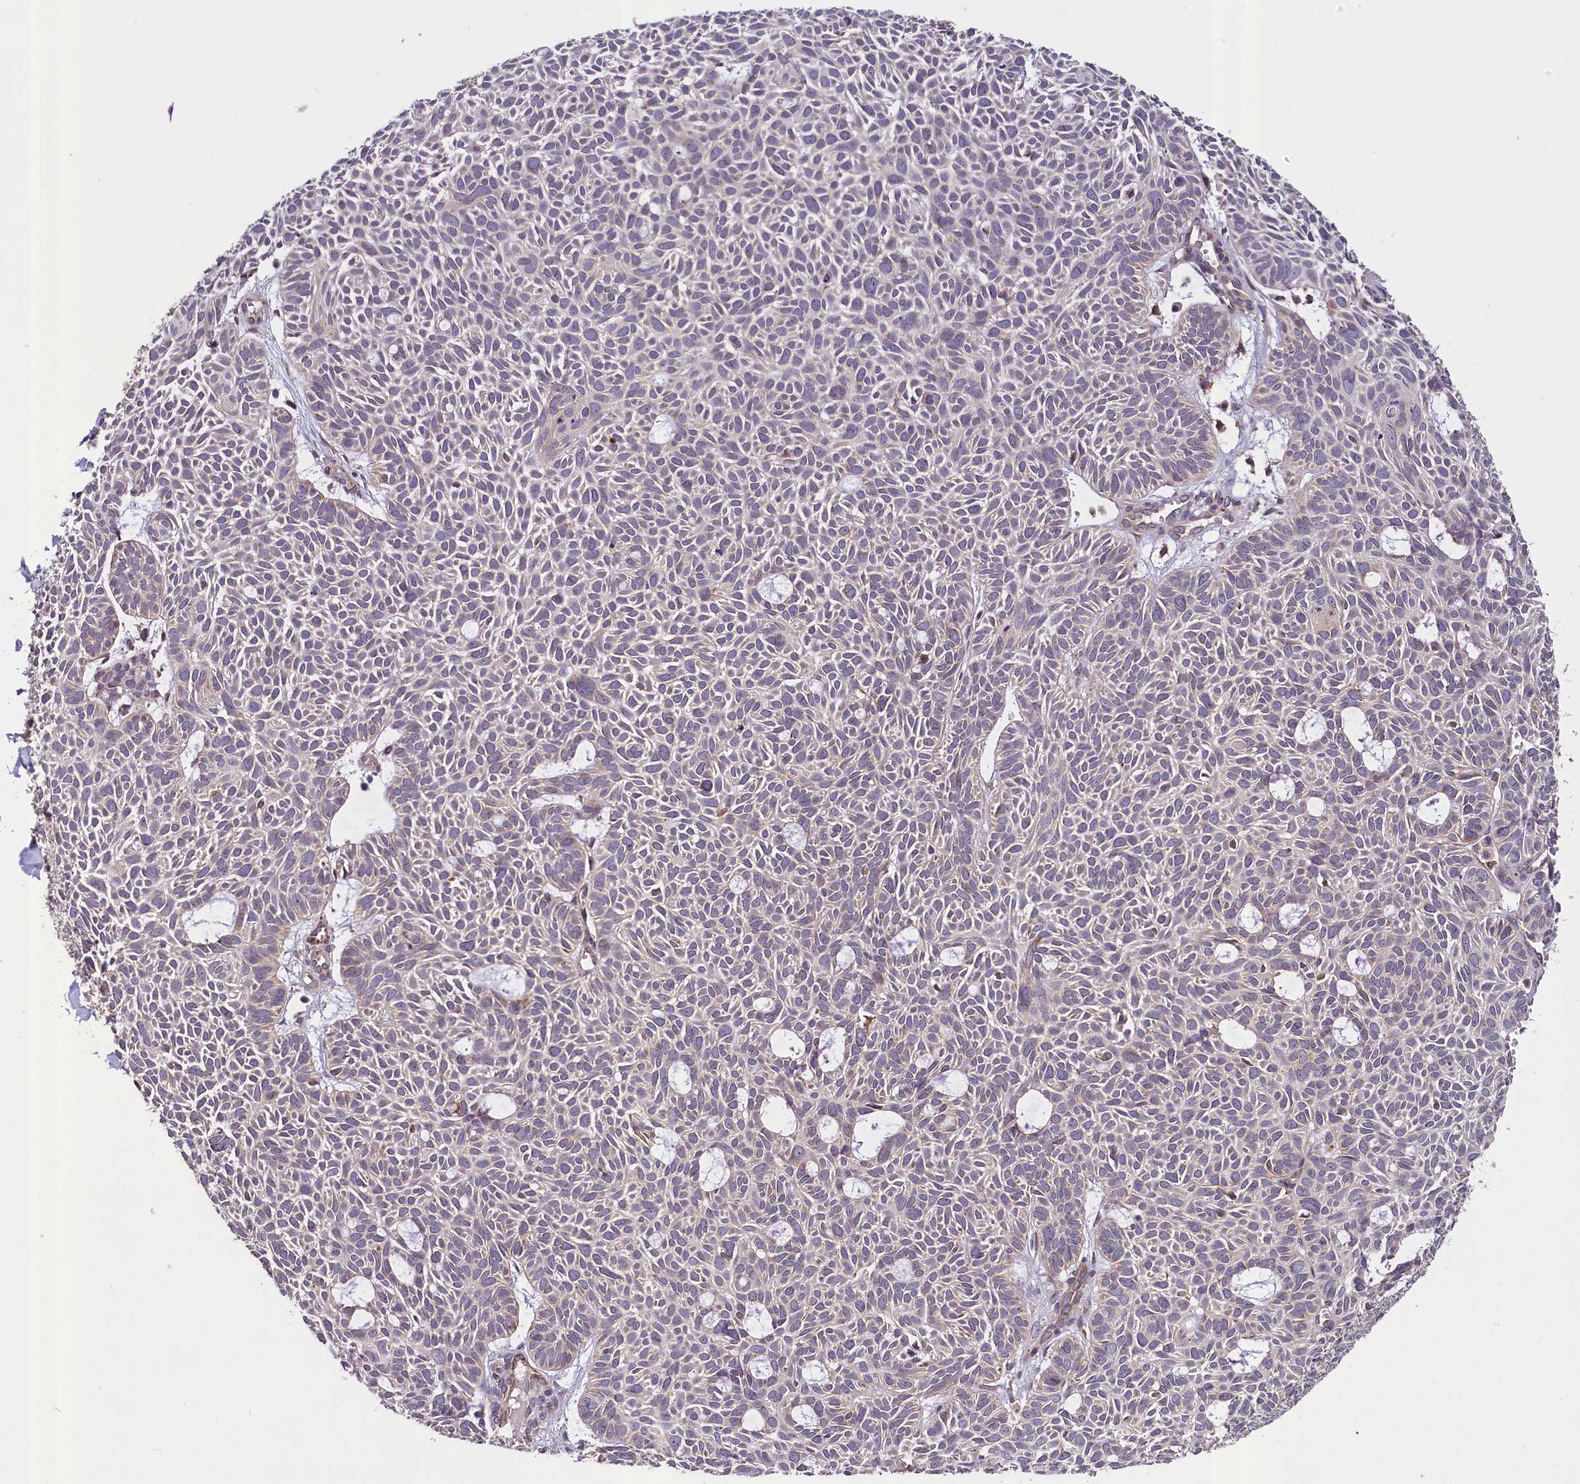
{"staining": {"intensity": "negative", "quantity": "none", "location": "none"}, "tissue": "skin cancer", "cell_type": "Tumor cells", "image_type": "cancer", "snomed": [{"axis": "morphology", "description": "Basal cell carcinoma"}, {"axis": "topography", "description": "Skin"}], "caption": "The micrograph exhibits no staining of tumor cells in skin basal cell carcinoma.", "gene": "SUPV3L1", "patient": {"sex": "male", "age": 69}}